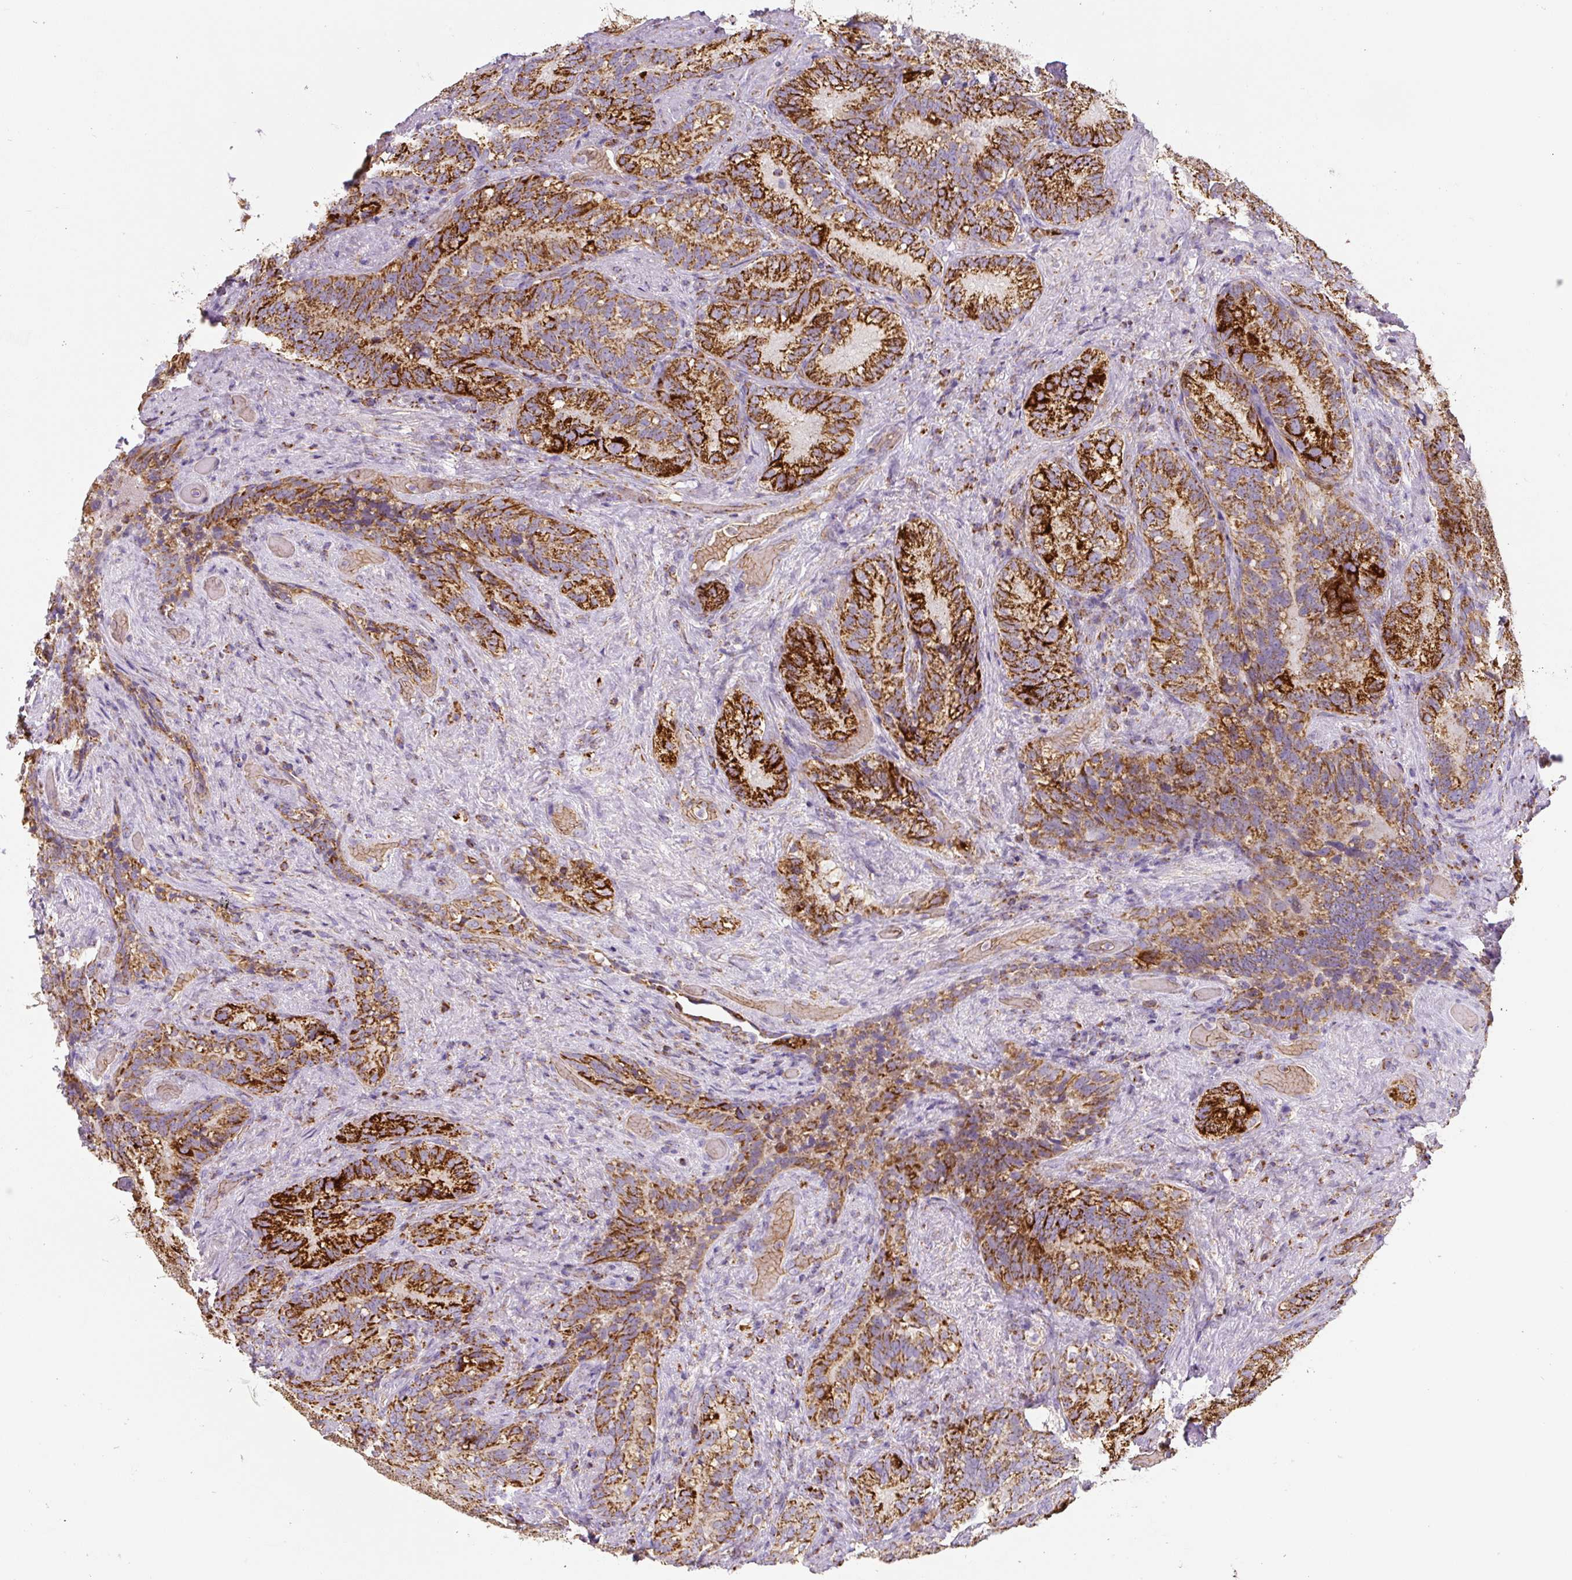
{"staining": {"intensity": "strong", "quantity": ">75%", "location": "cytoplasmic/membranous"}, "tissue": "seminal vesicle", "cell_type": "Glandular cells", "image_type": "normal", "snomed": [{"axis": "morphology", "description": "Normal tissue, NOS"}, {"axis": "topography", "description": "Seminal veicle"}], "caption": "Glandular cells show strong cytoplasmic/membranous expression in approximately >75% of cells in unremarkable seminal vesicle. (DAB (3,3'-diaminobenzidine) IHC with brightfield microscopy, high magnification).", "gene": "MT", "patient": {"sex": "male", "age": 68}}